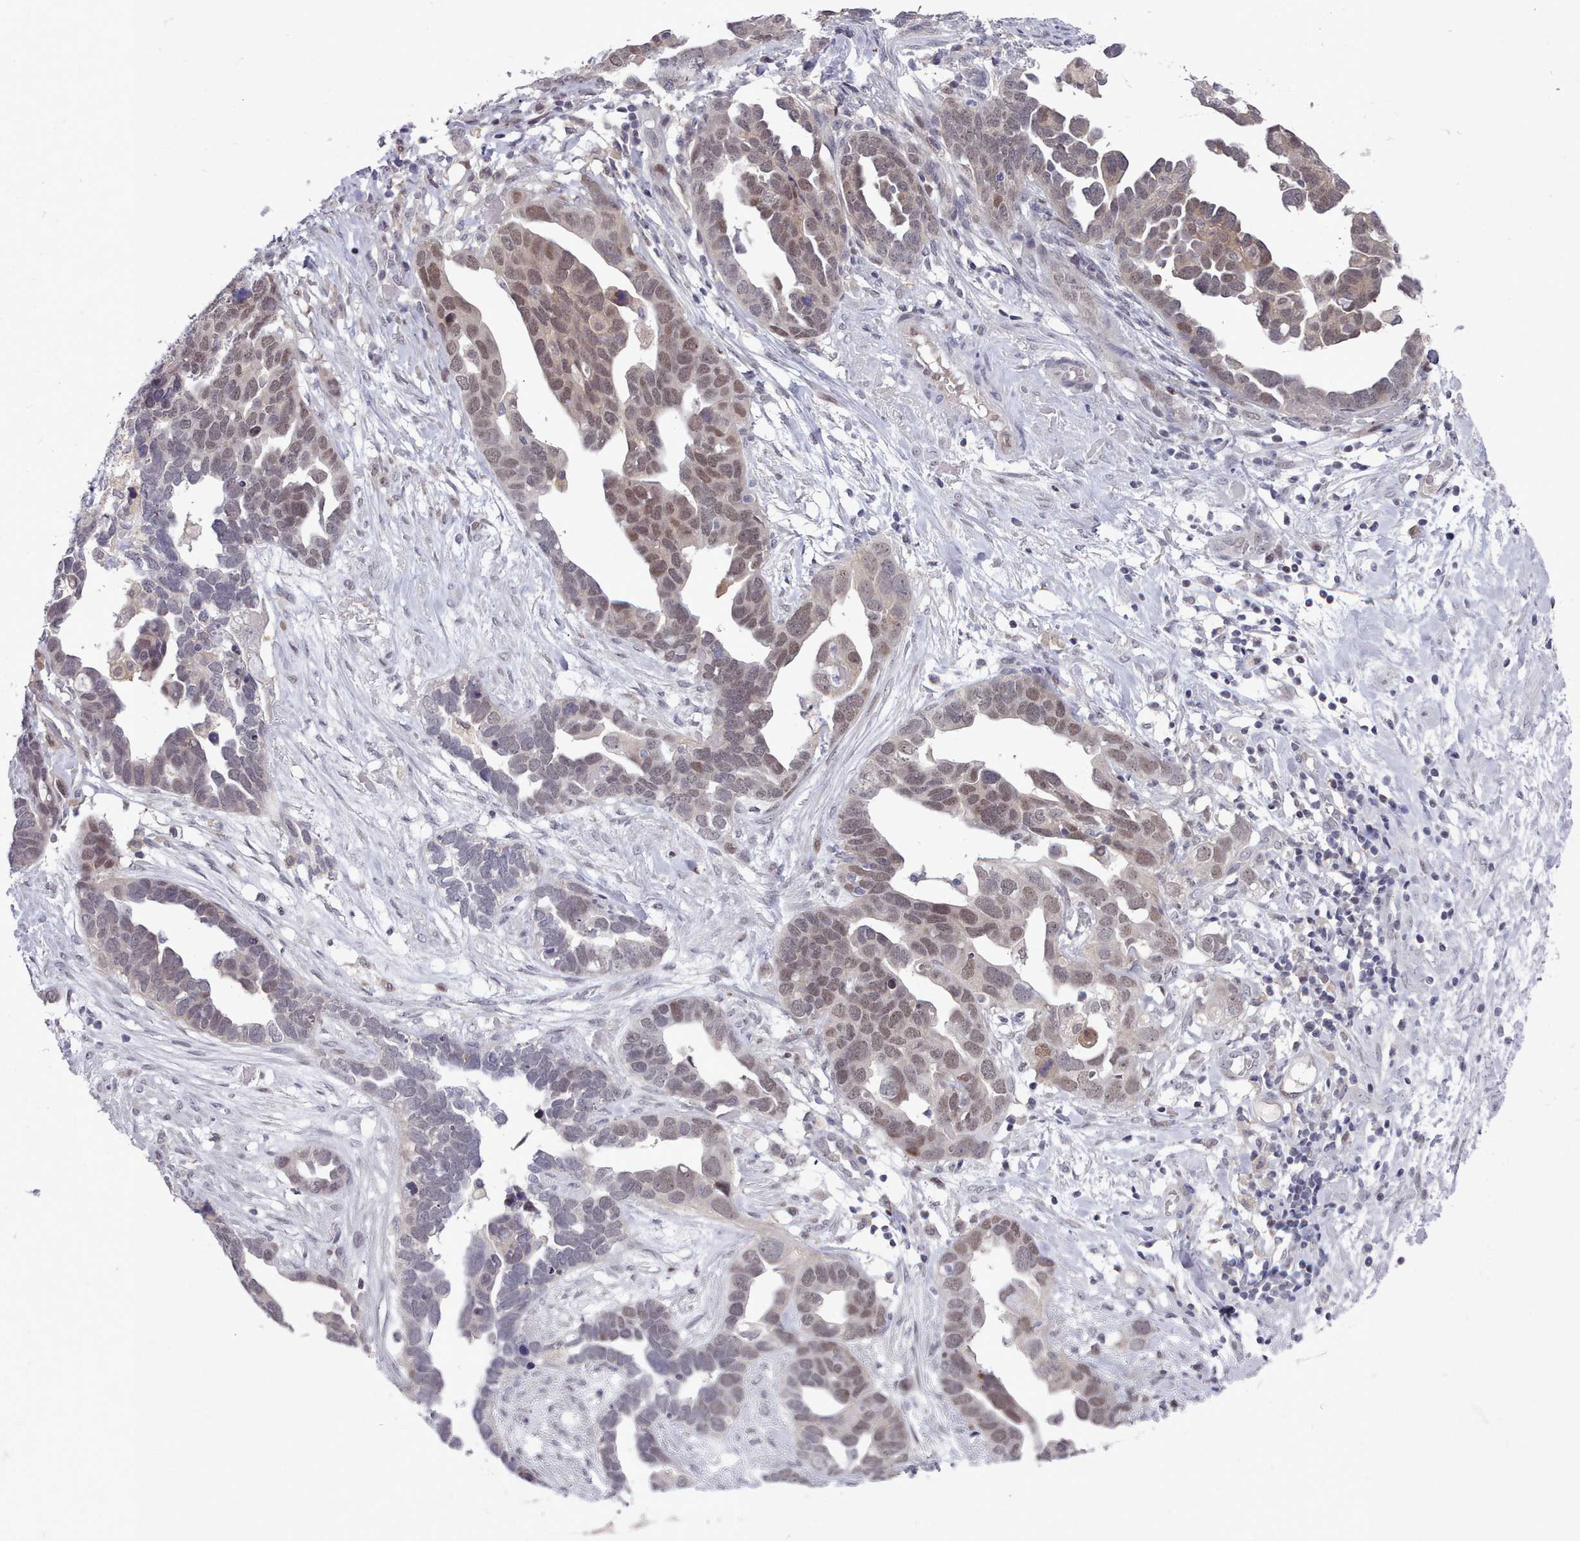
{"staining": {"intensity": "weak", "quantity": "25%-75%", "location": "nuclear"}, "tissue": "ovarian cancer", "cell_type": "Tumor cells", "image_type": "cancer", "snomed": [{"axis": "morphology", "description": "Cystadenocarcinoma, serous, NOS"}, {"axis": "topography", "description": "Ovary"}], "caption": "The immunohistochemical stain highlights weak nuclear expression in tumor cells of serous cystadenocarcinoma (ovarian) tissue.", "gene": "GINS1", "patient": {"sex": "female", "age": 54}}